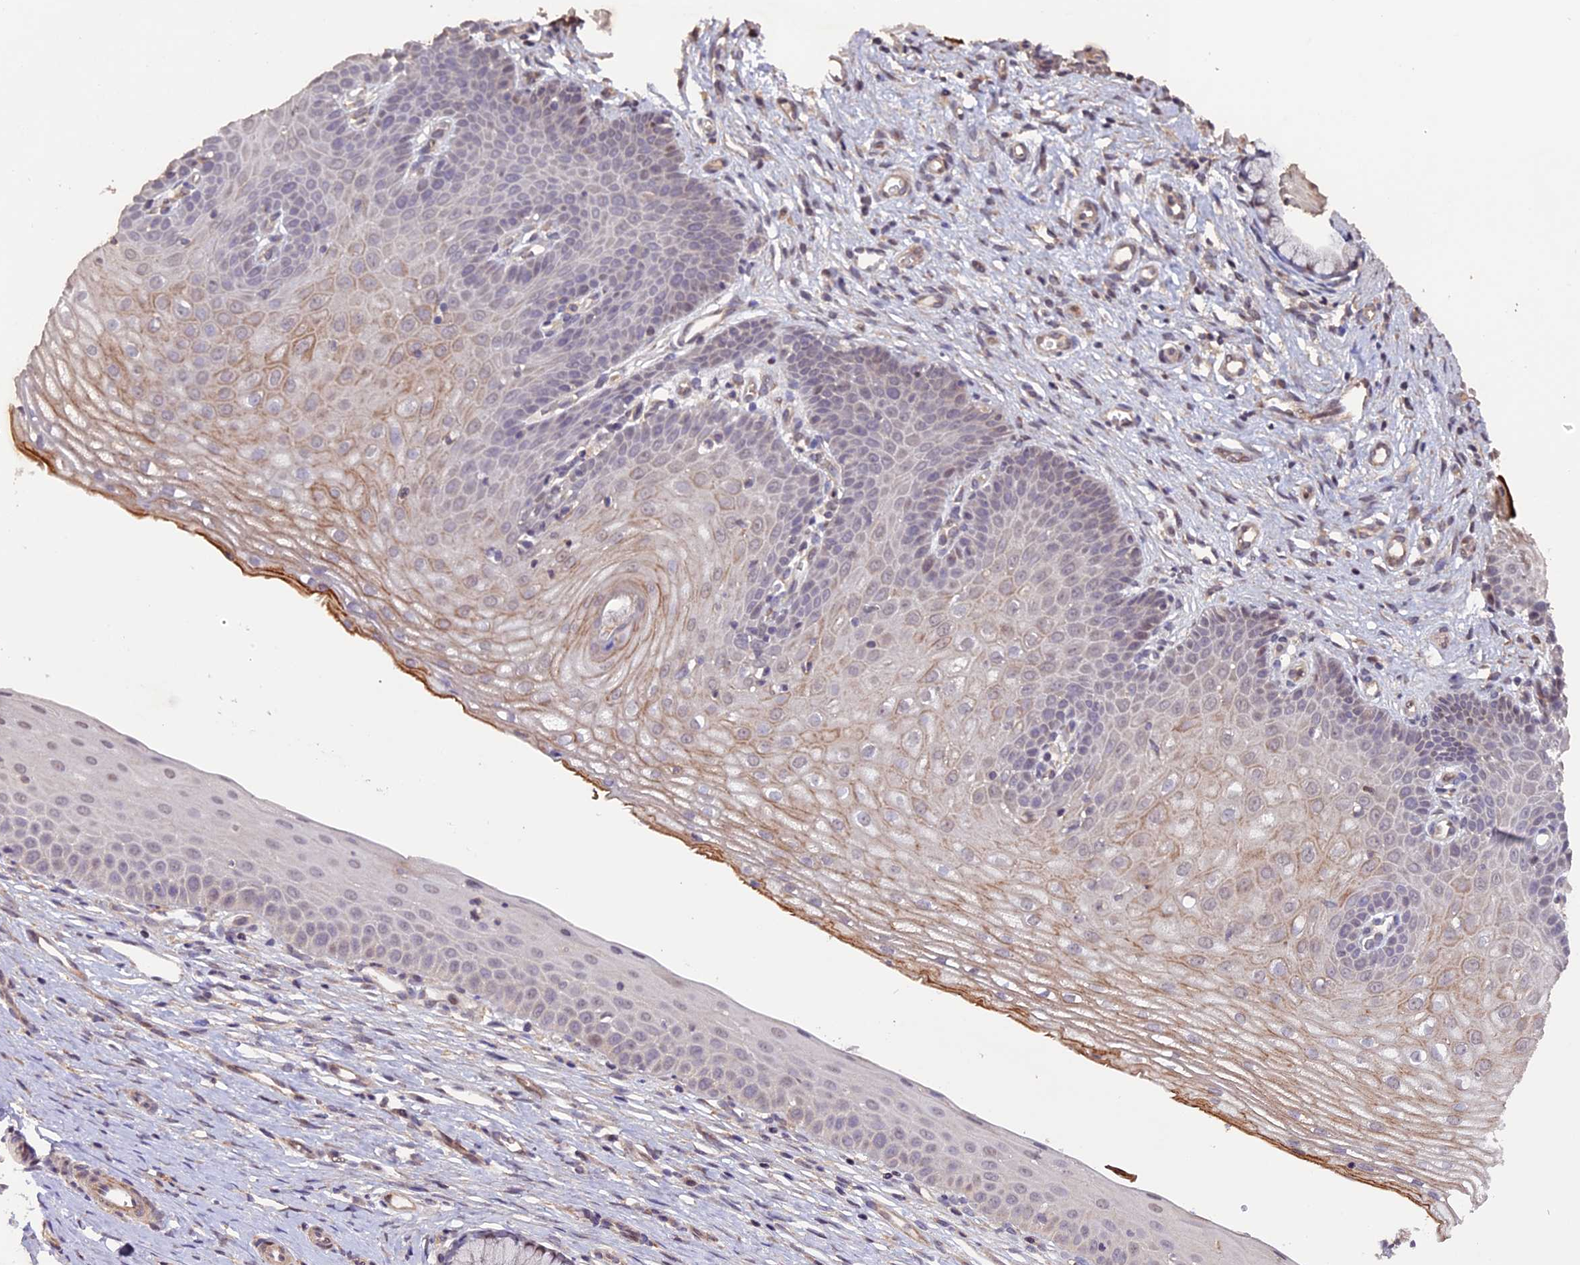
{"staining": {"intensity": "weak", "quantity": "<25%", "location": "cytoplasmic/membranous"}, "tissue": "cervix", "cell_type": "Glandular cells", "image_type": "normal", "snomed": [{"axis": "morphology", "description": "Normal tissue, NOS"}, {"axis": "topography", "description": "Cervix"}], "caption": "Cervix stained for a protein using immunohistochemistry (IHC) demonstrates no expression glandular cells.", "gene": "GNB5", "patient": {"sex": "female", "age": 36}}